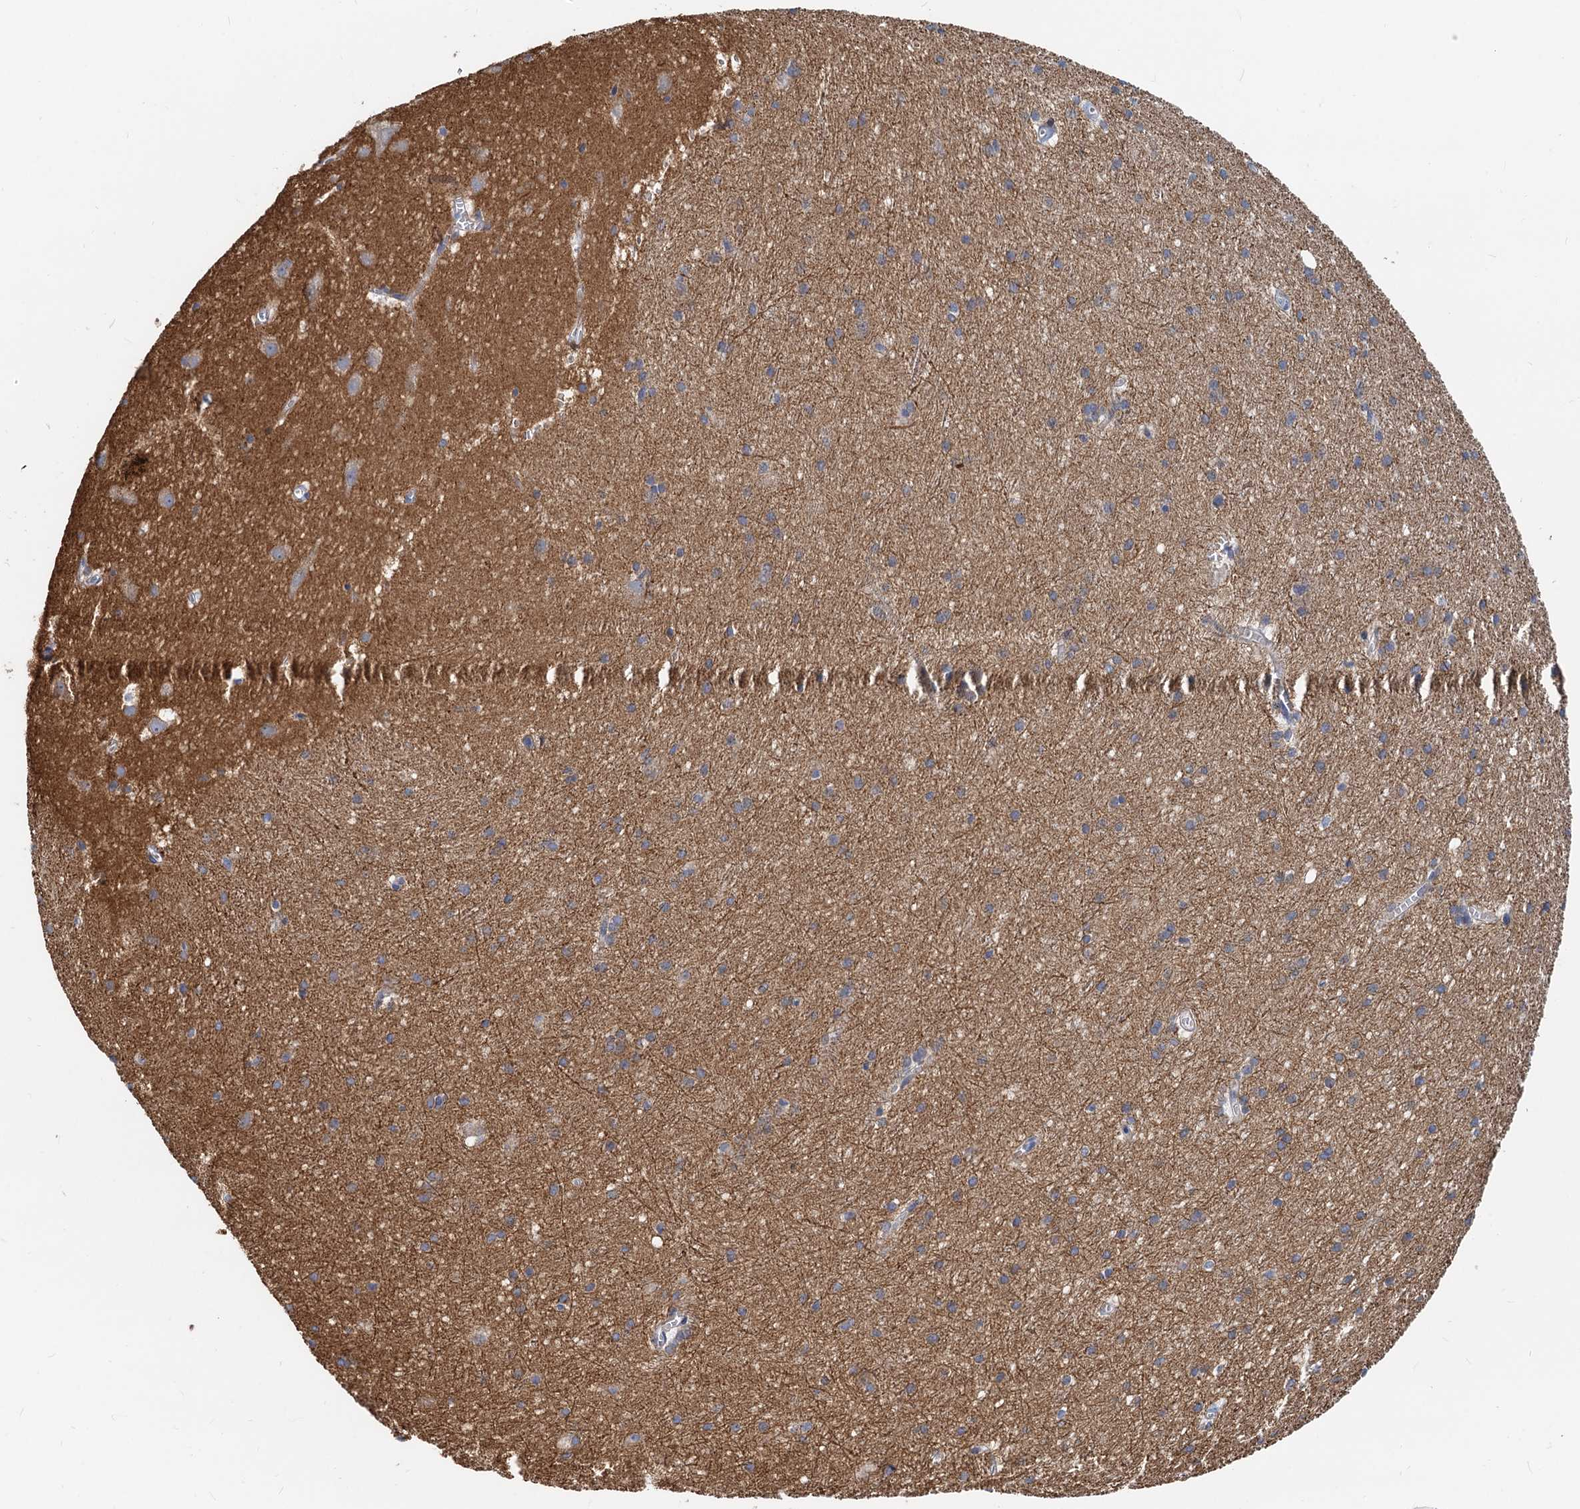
{"staining": {"intensity": "negative", "quantity": "none", "location": "none"}, "tissue": "cerebral cortex", "cell_type": "Endothelial cells", "image_type": "normal", "snomed": [{"axis": "morphology", "description": "Normal tissue, NOS"}, {"axis": "topography", "description": "Cerebral cortex"}], "caption": "This is a histopathology image of immunohistochemistry staining of benign cerebral cortex, which shows no staining in endothelial cells.", "gene": "LNX2", "patient": {"sex": "male", "age": 54}}